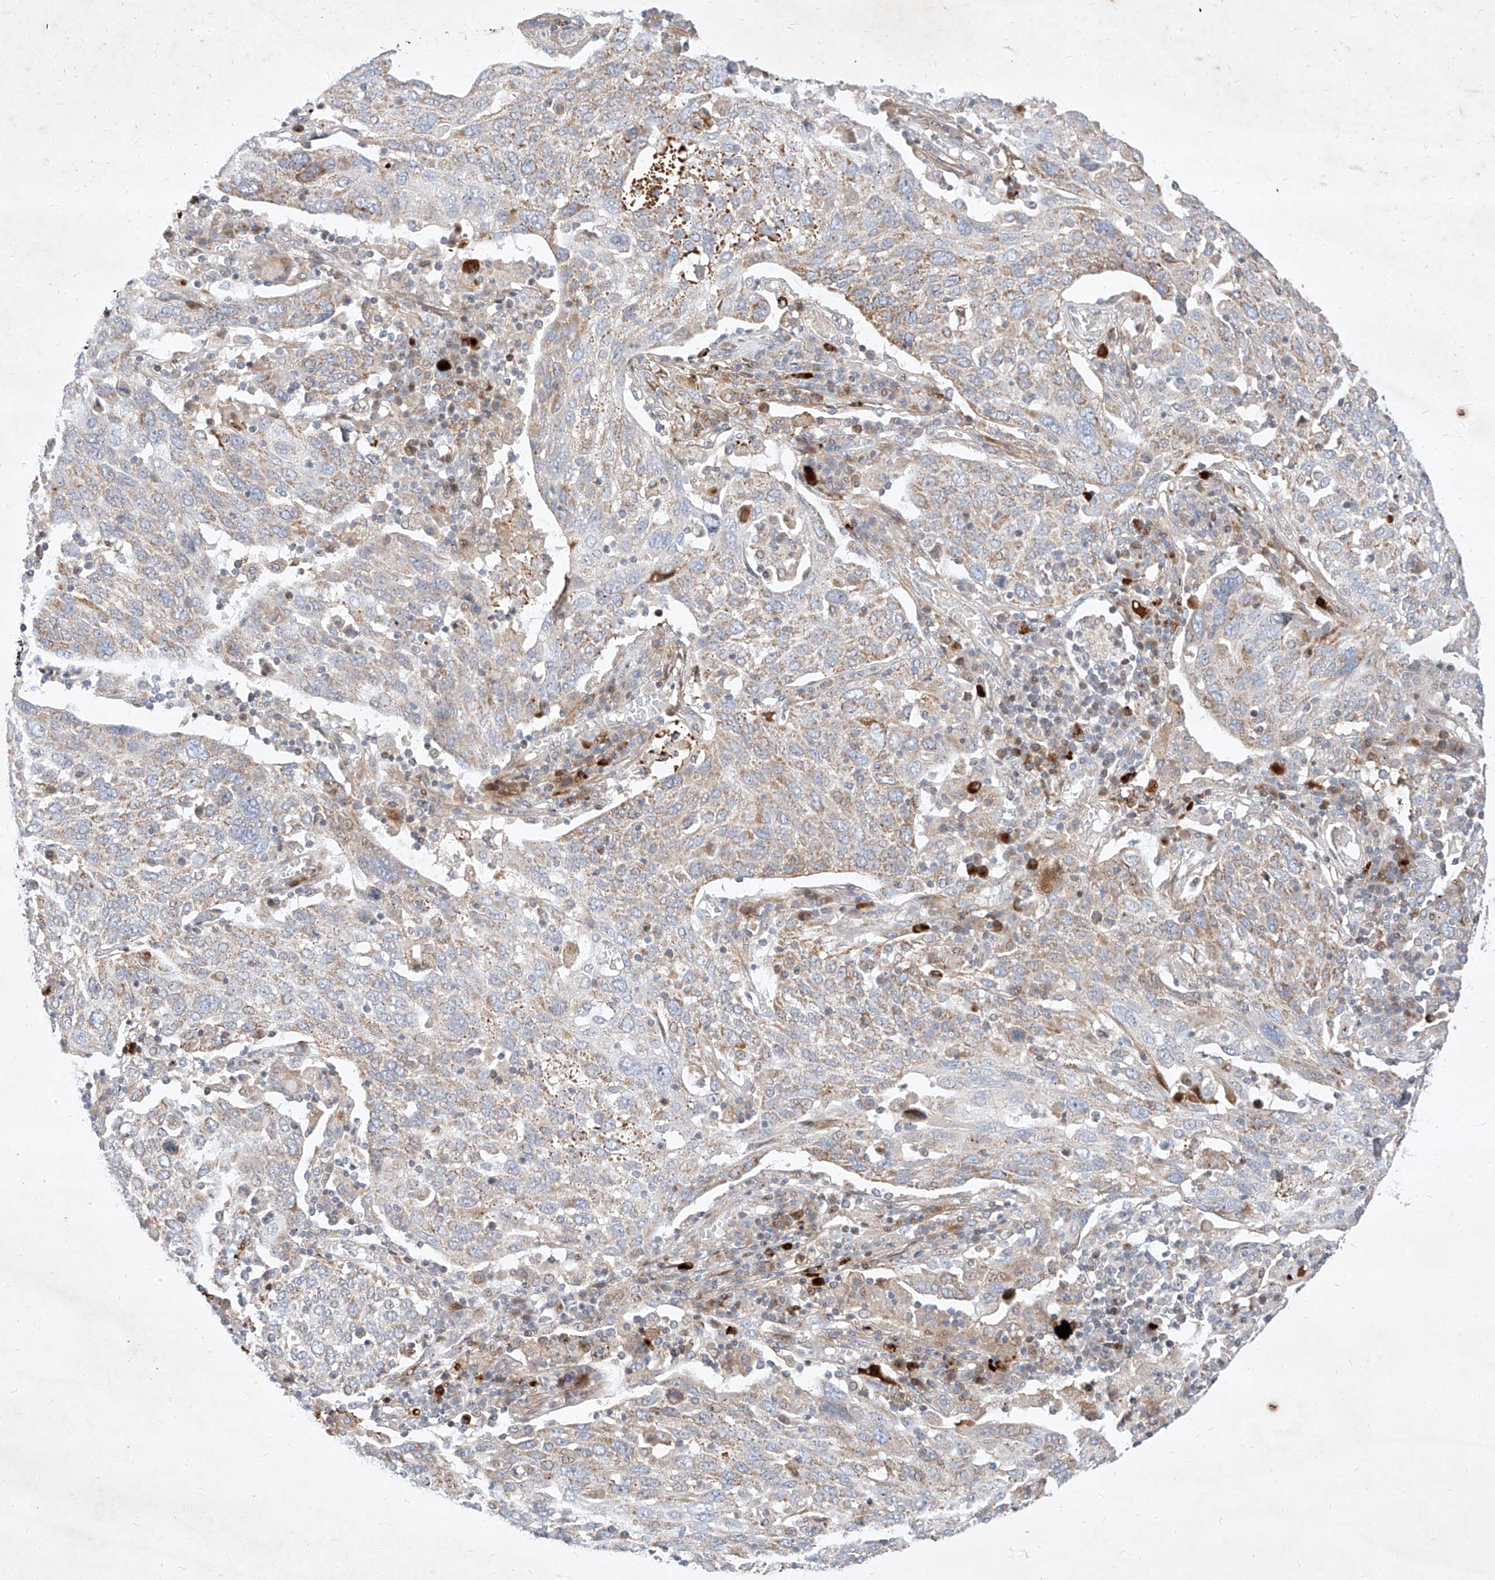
{"staining": {"intensity": "weak", "quantity": "25%-75%", "location": "cytoplasmic/membranous"}, "tissue": "lung cancer", "cell_type": "Tumor cells", "image_type": "cancer", "snomed": [{"axis": "morphology", "description": "Squamous cell carcinoma, NOS"}, {"axis": "topography", "description": "Lung"}], "caption": "Immunohistochemistry of squamous cell carcinoma (lung) reveals low levels of weak cytoplasmic/membranous staining in approximately 25%-75% of tumor cells.", "gene": "OSGEPL1", "patient": {"sex": "male", "age": 65}}